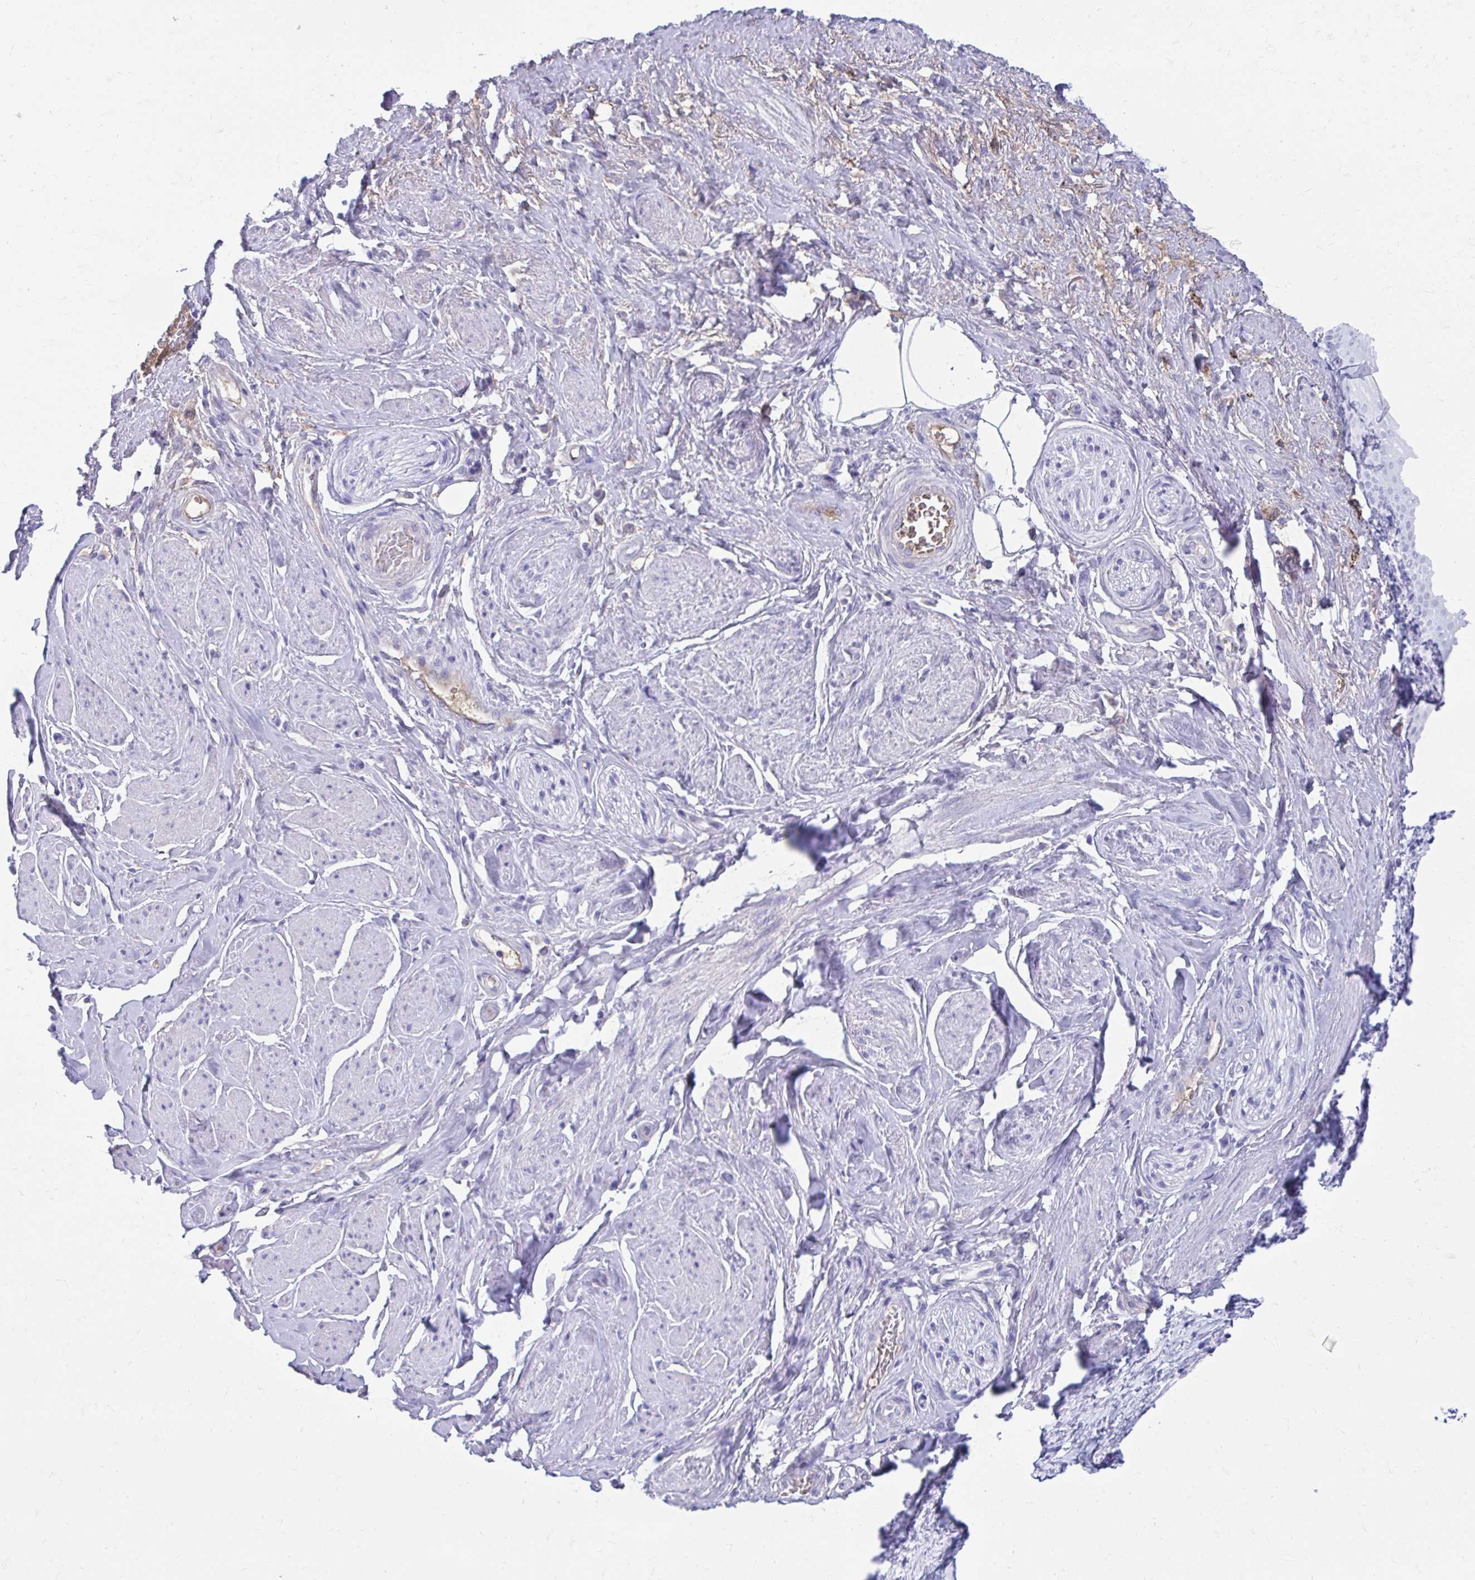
{"staining": {"intensity": "negative", "quantity": "none", "location": "none"}, "tissue": "adipose tissue", "cell_type": "Adipocytes", "image_type": "normal", "snomed": [{"axis": "morphology", "description": "Normal tissue, NOS"}, {"axis": "topography", "description": "Vagina"}, {"axis": "topography", "description": "Peripheral nerve tissue"}], "caption": "Adipocytes are negative for brown protein staining in unremarkable adipose tissue.", "gene": "SMIM9", "patient": {"sex": "female", "age": 71}}